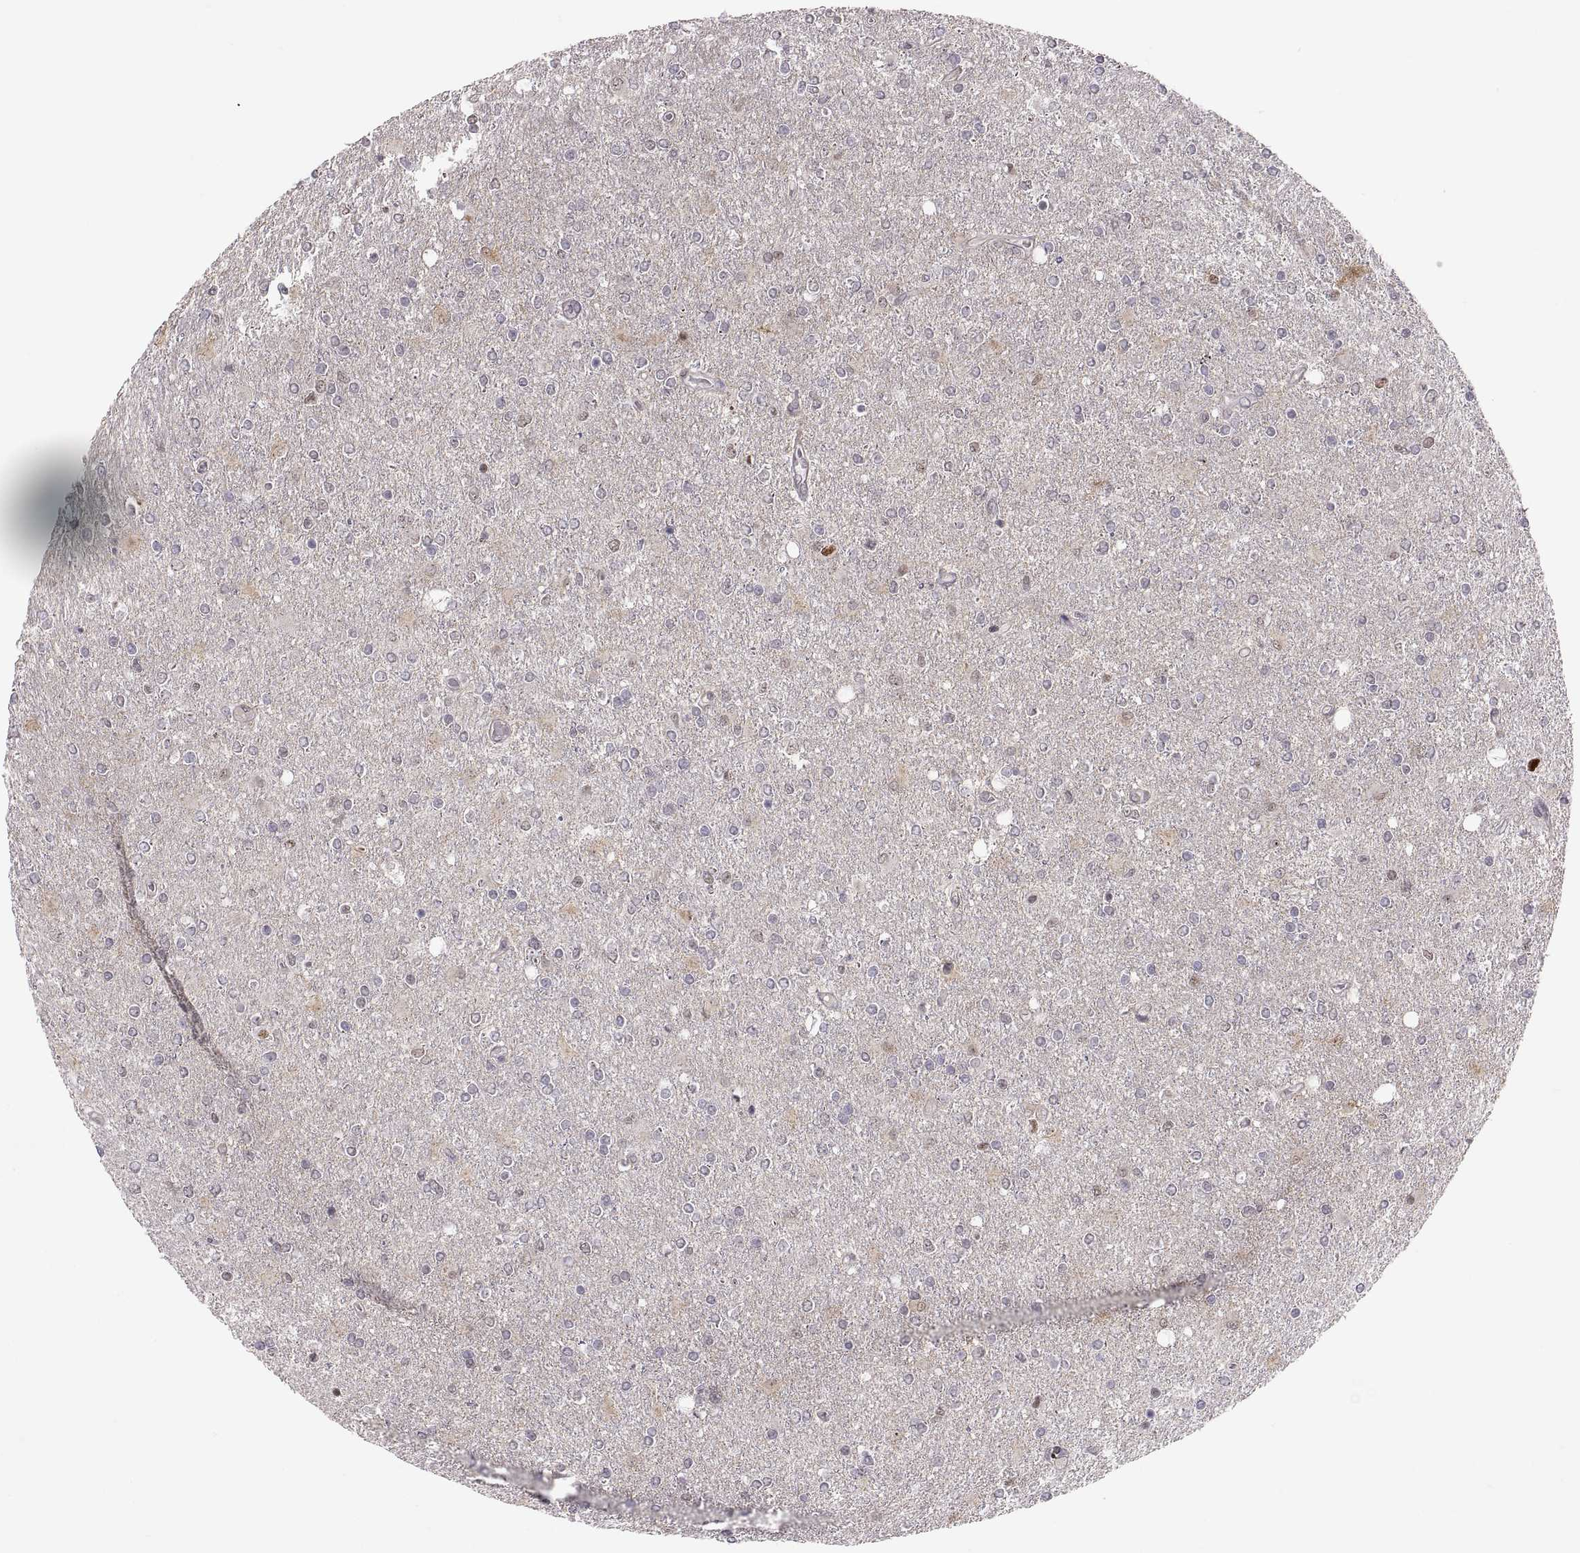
{"staining": {"intensity": "negative", "quantity": "none", "location": "none"}, "tissue": "glioma", "cell_type": "Tumor cells", "image_type": "cancer", "snomed": [{"axis": "morphology", "description": "Glioma, malignant, High grade"}, {"axis": "topography", "description": "Cerebral cortex"}], "caption": "Immunohistochemical staining of glioma exhibits no significant staining in tumor cells. (DAB (3,3'-diaminobenzidine) IHC, high magnification).", "gene": "SNAI1", "patient": {"sex": "male", "age": 70}}